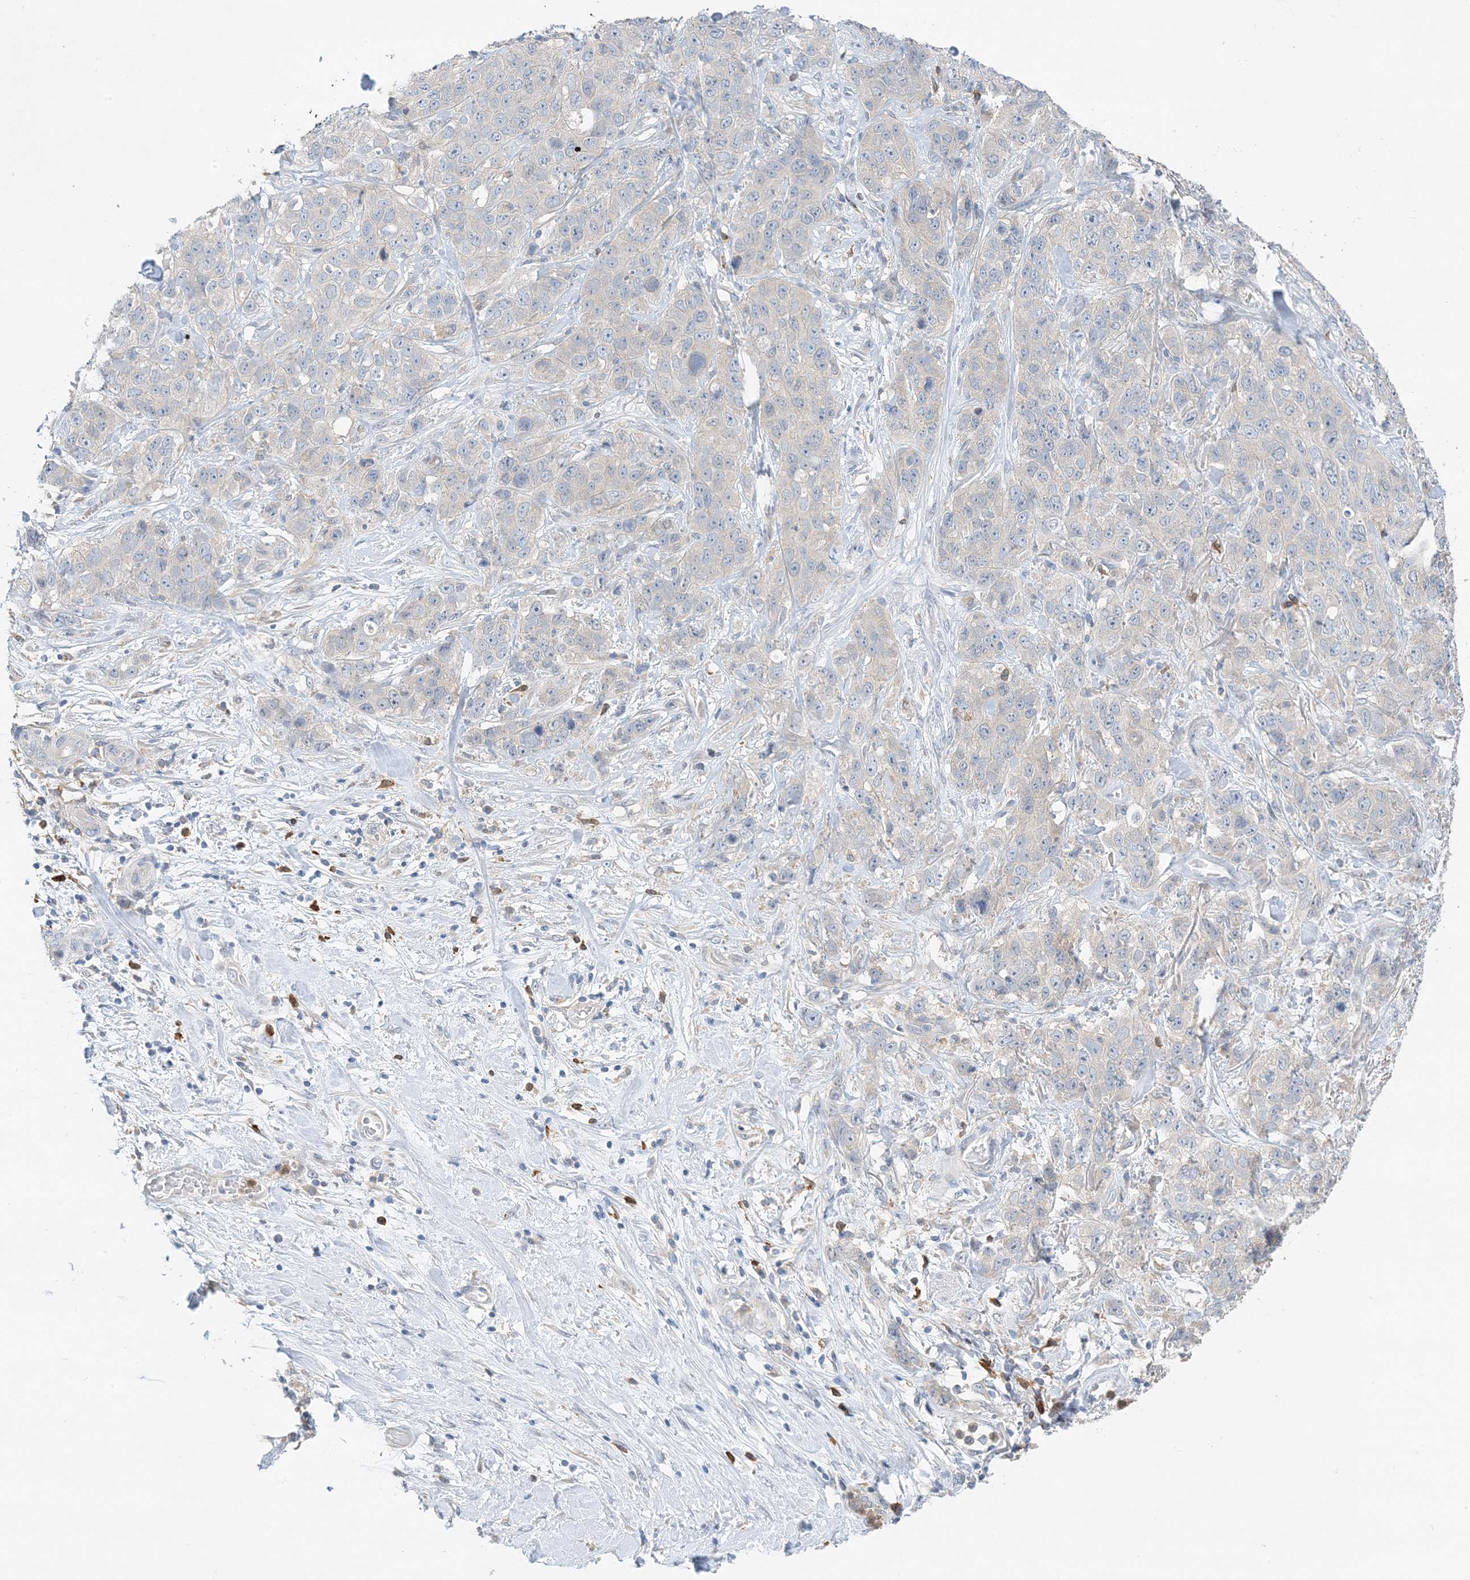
{"staining": {"intensity": "negative", "quantity": "none", "location": "none"}, "tissue": "stomach cancer", "cell_type": "Tumor cells", "image_type": "cancer", "snomed": [{"axis": "morphology", "description": "Adenocarcinoma, NOS"}, {"axis": "topography", "description": "Stomach"}], "caption": "Immunohistochemistry of stomach adenocarcinoma exhibits no positivity in tumor cells. Brightfield microscopy of immunohistochemistry stained with DAB (3,3'-diaminobenzidine) (brown) and hematoxylin (blue), captured at high magnification.", "gene": "KIFBP", "patient": {"sex": "male", "age": 48}}